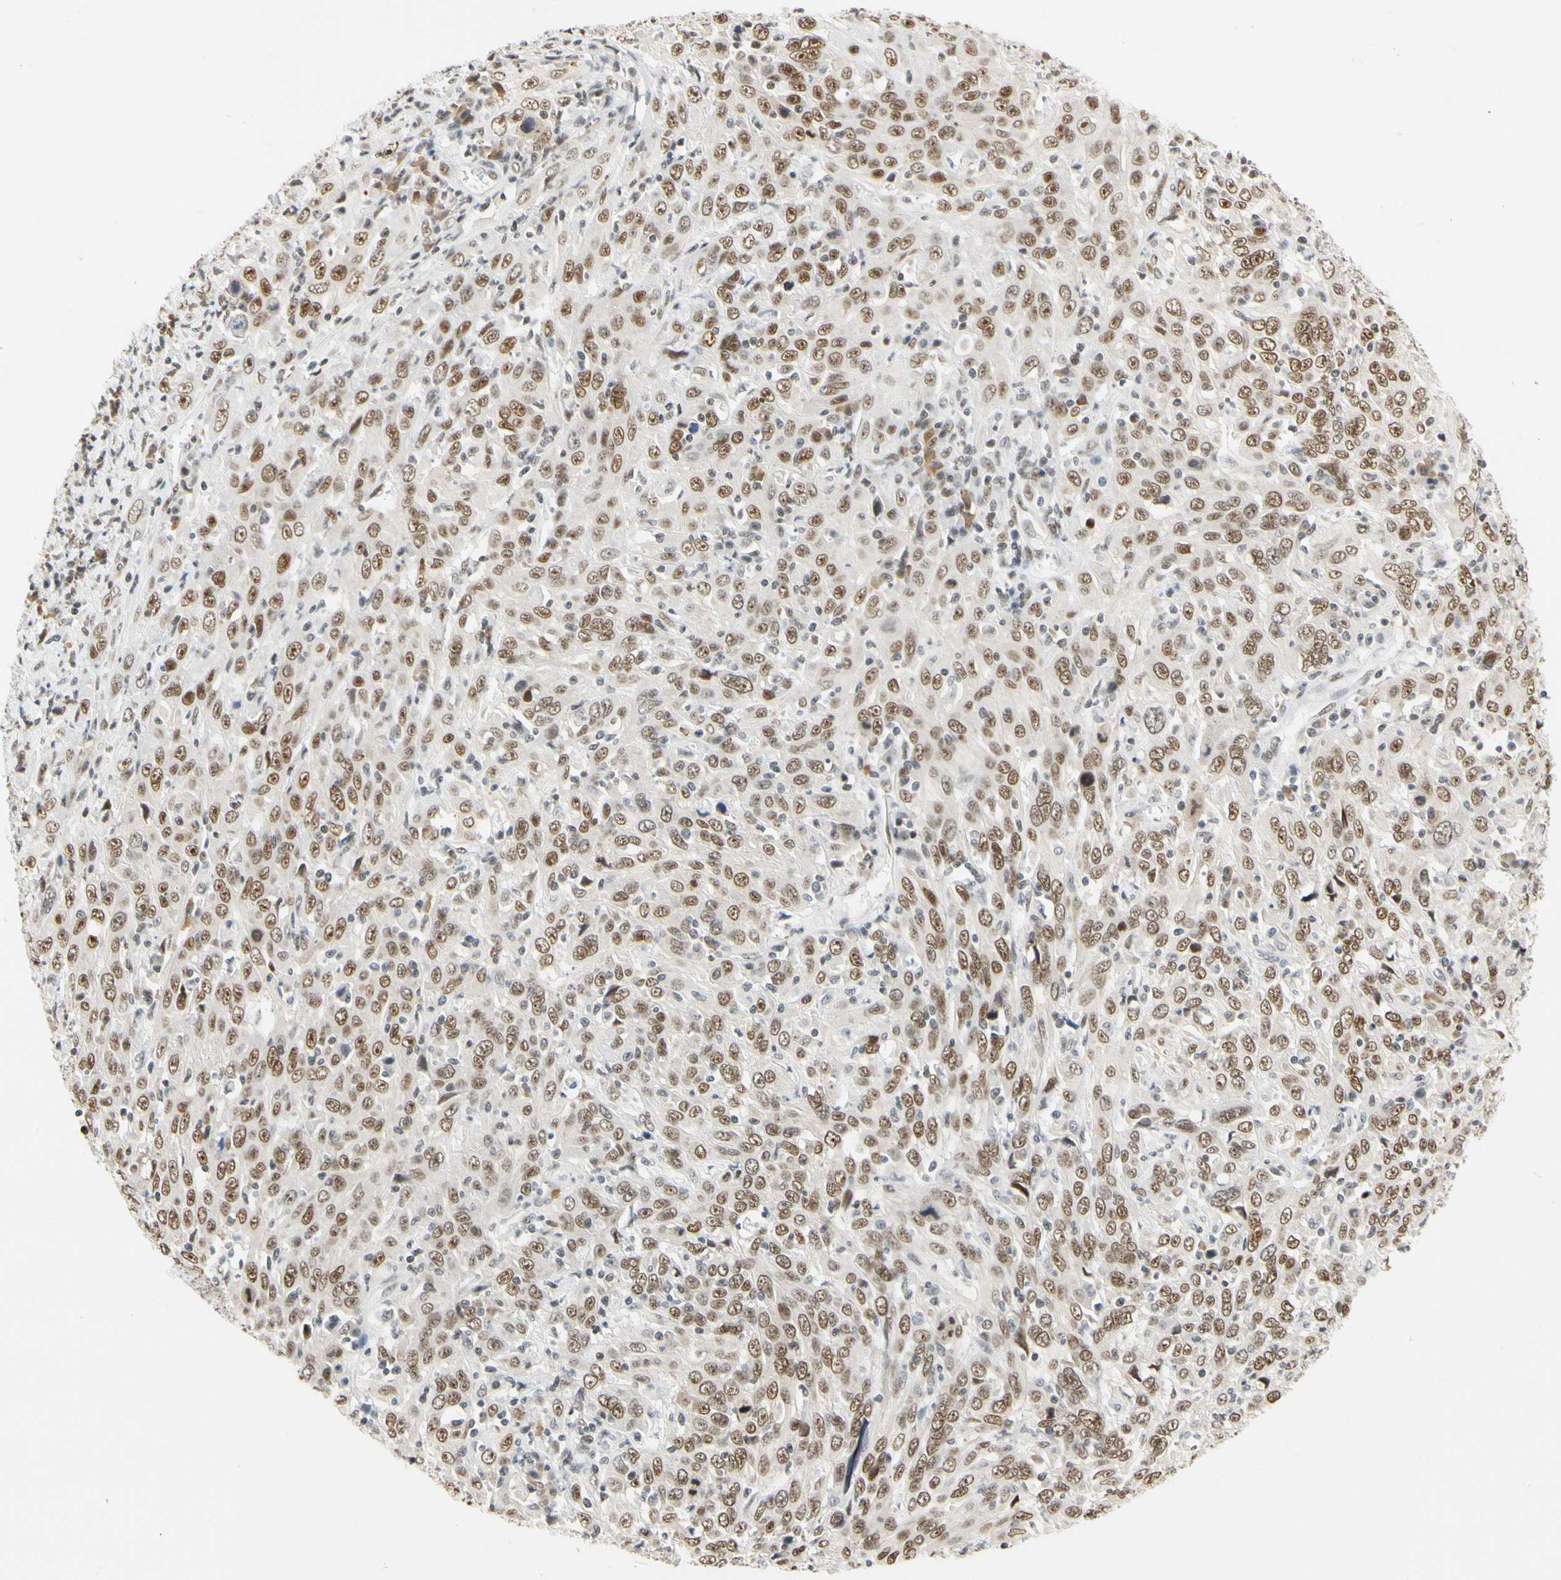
{"staining": {"intensity": "moderate", "quantity": ">75%", "location": "nuclear"}, "tissue": "cervical cancer", "cell_type": "Tumor cells", "image_type": "cancer", "snomed": [{"axis": "morphology", "description": "Squamous cell carcinoma, NOS"}, {"axis": "topography", "description": "Cervix"}], "caption": "Protein staining reveals moderate nuclear positivity in approximately >75% of tumor cells in cervical squamous cell carcinoma.", "gene": "ZSCAN16", "patient": {"sex": "female", "age": 46}}